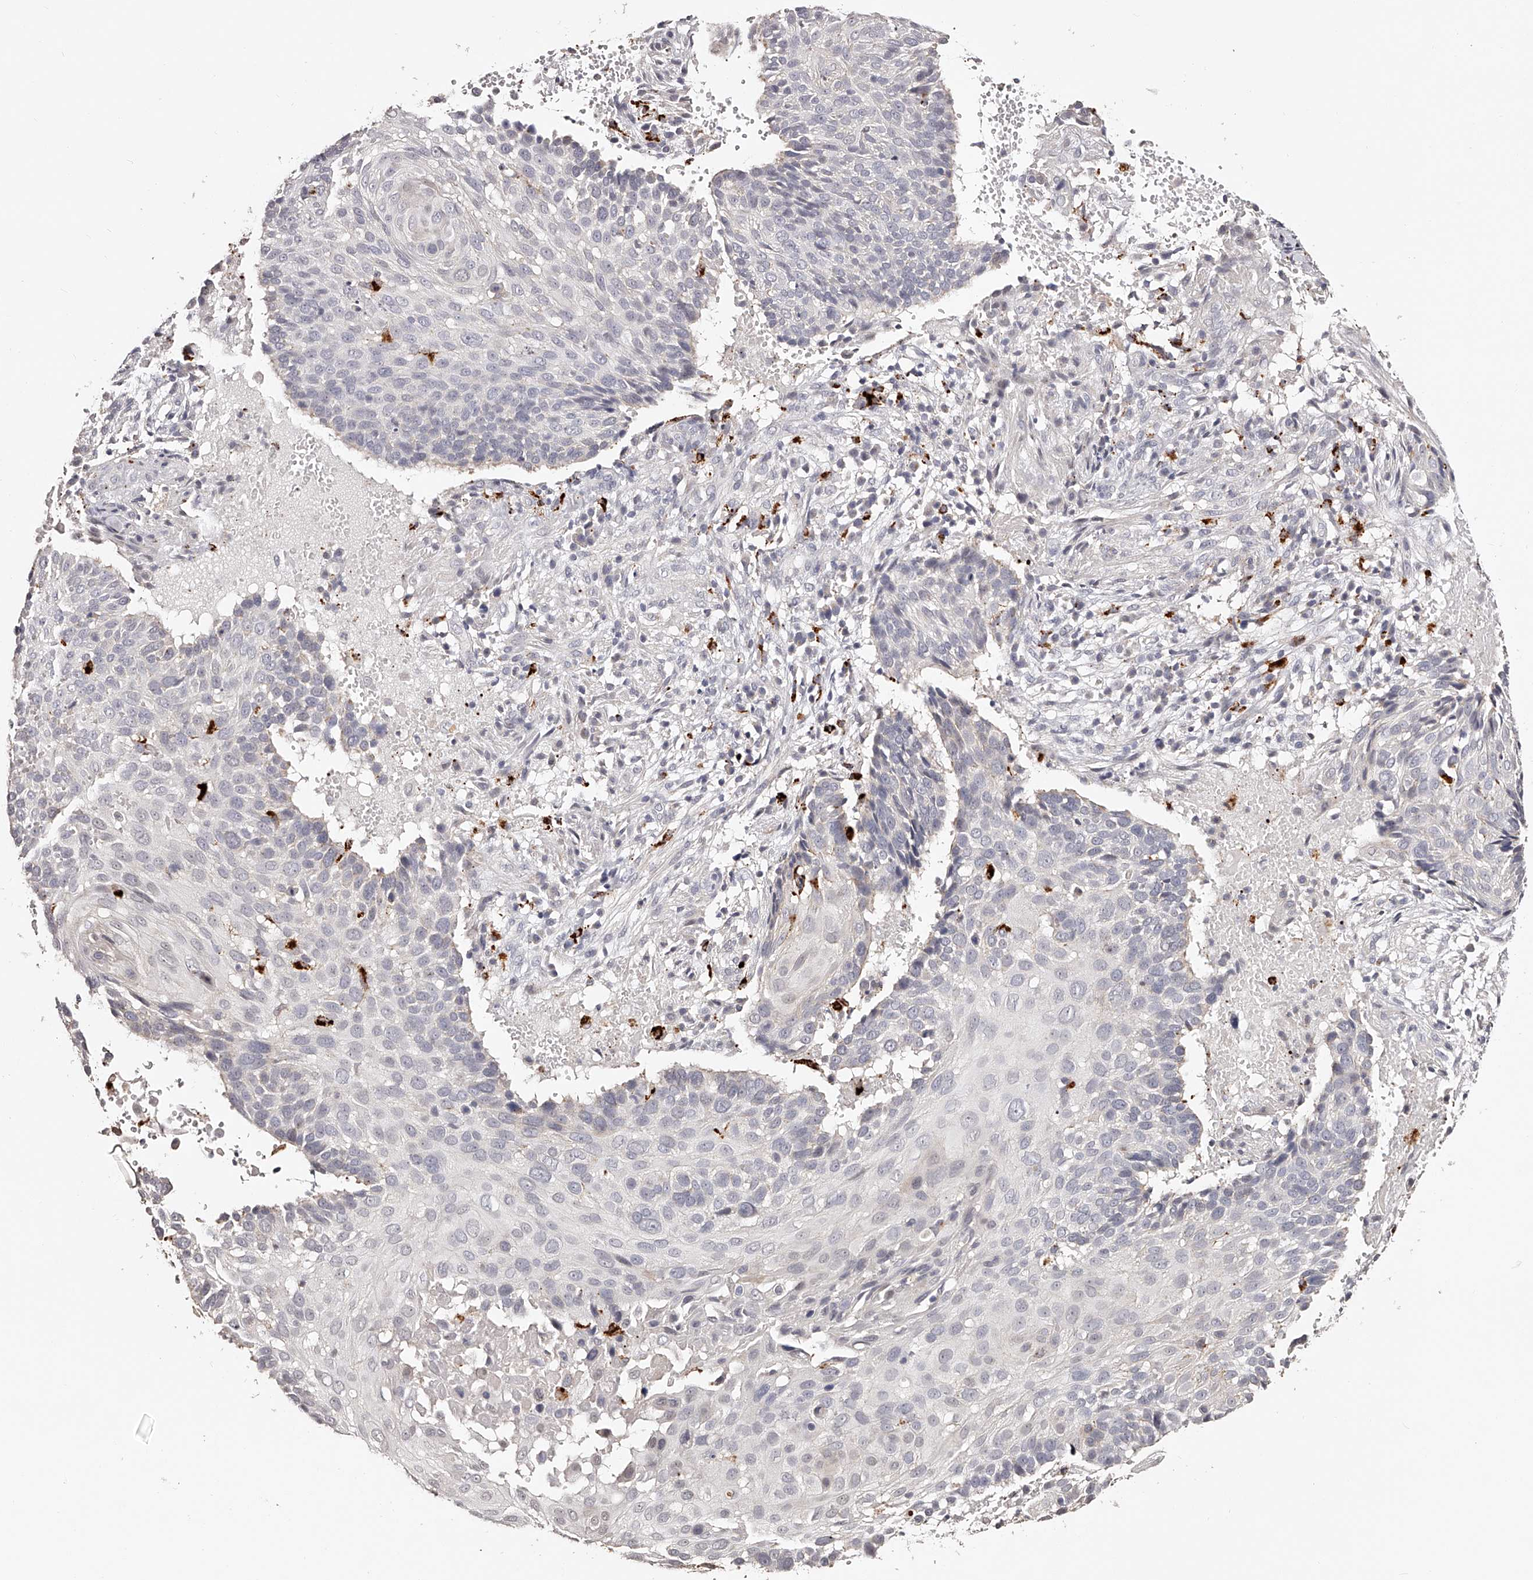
{"staining": {"intensity": "negative", "quantity": "none", "location": "none"}, "tissue": "cervical cancer", "cell_type": "Tumor cells", "image_type": "cancer", "snomed": [{"axis": "morphology", "description": "Squamous cell carcinoma, NOS"}, {"axis": "topography", "description": "Cervix"}], "caption": "Tumor cells are negative for protein expression in human cervical squamous cell carcinoma.", "gene": "SLC35D3", "patient": {"sex": "female", "age": 74}}